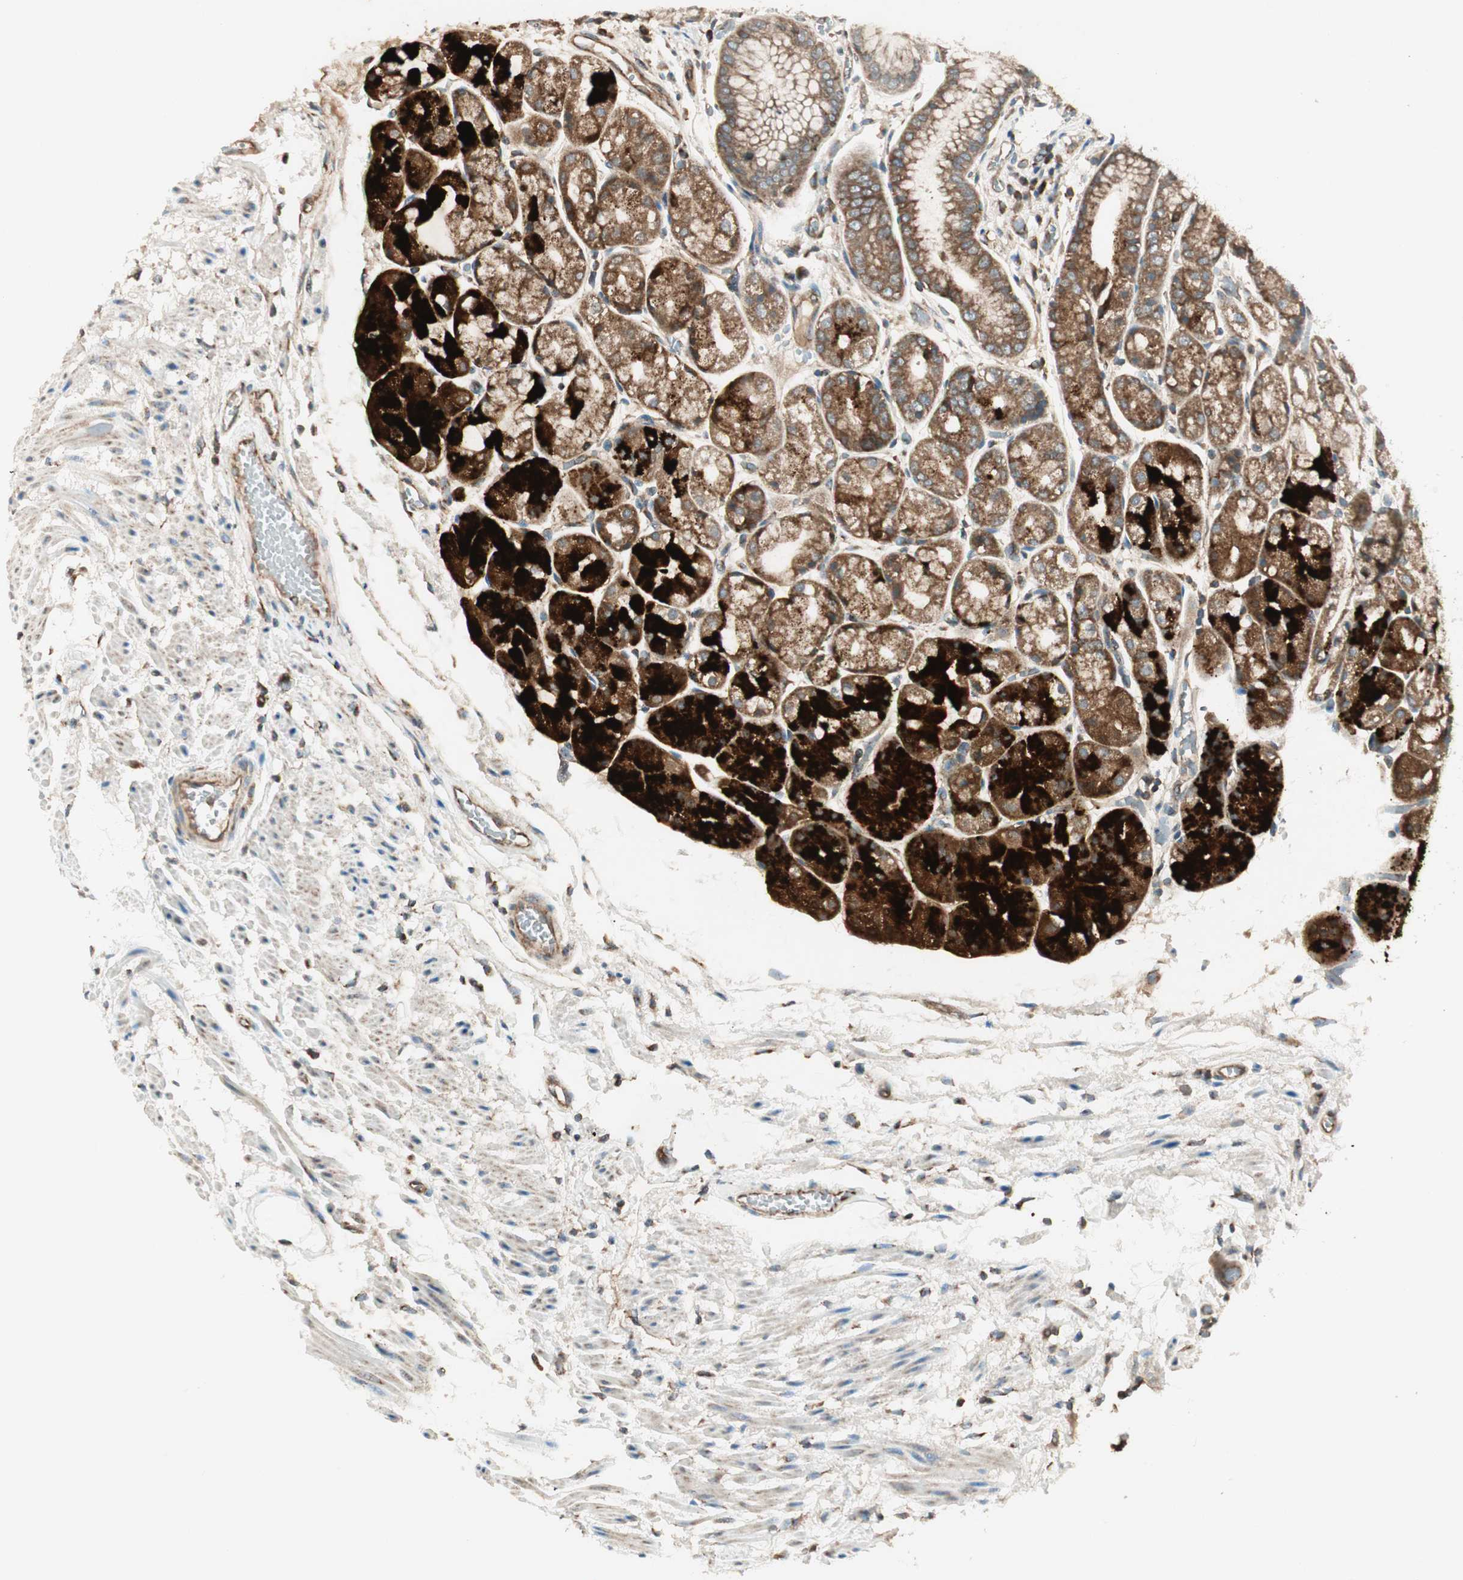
{"staining": {"intensity": "strong", "quantity": ">75%", "location": "cytoplasmic/membranous"}, "tissue": "stomach", "cell_type": "Glandular cells", "image_type": "normal", "snomed": [{"axis": "morphology", "description": "Normal tissue, NOS"}, {"axis": "topography", "description": "Stomach, upper"}], "caption": "Strong cytoplasmic/membranous protein expression is identified in approximately >75% of glandular cells in stomach. (DAB (3,3'-diaminobenzidine) IHC with brightfield microscopy, high magnification).", "gene": "CHADL", "patient": {"sex": "male", "age": 72}}